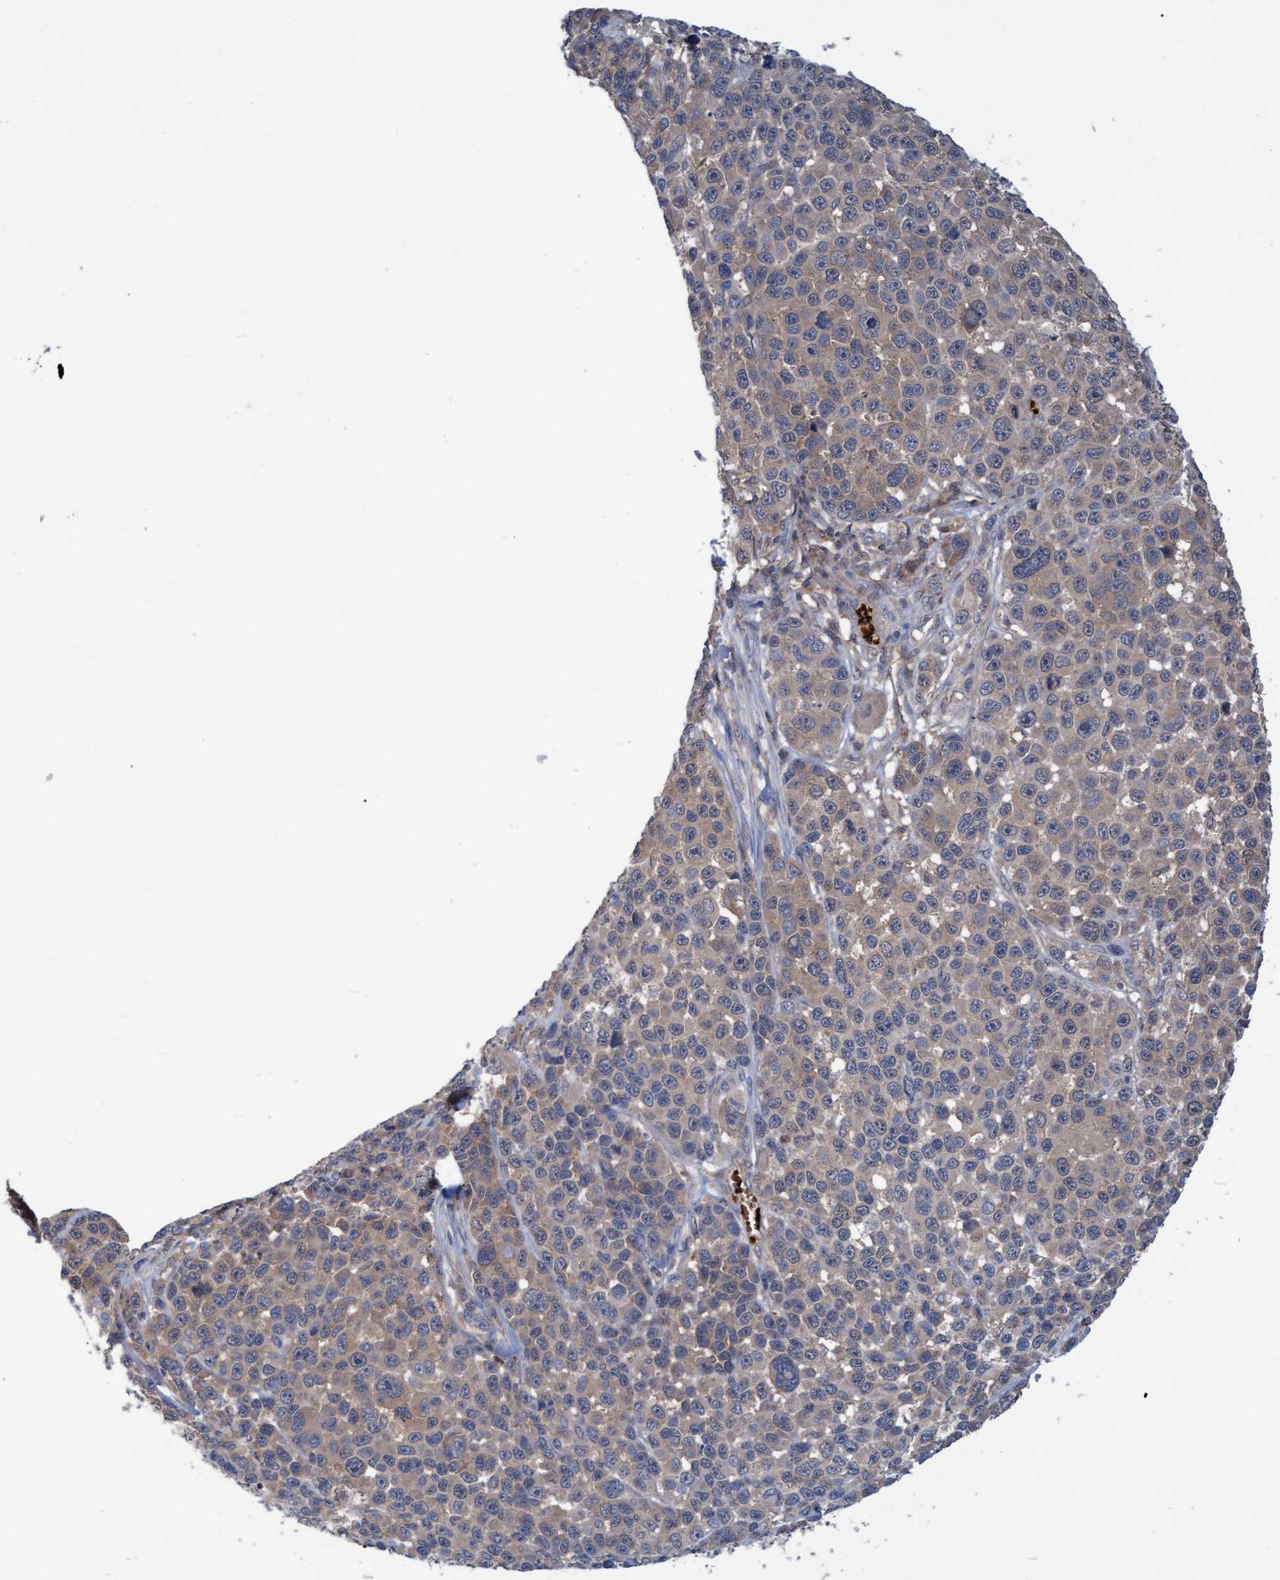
{"staining": {"intensity": "weak", "quantity": "25%-75%", "location": "cytoplasmic/membranous"}, "tissue": "melanoma", "cell_type": "Tumor cells", "image_type": "cancer", "snomed": [{"axis": "morphology", "description": "Malignant melanoma, NOS"}, {"axis": "topography", "description": "Skin"}], "caption": "A histopathology image of melanoma stained for a protein exhibits weak cytoplasmic/membranous brown staining in tumor cells.", "gene": "NAA15", "patient": {"sex": "male", "age": 53}}